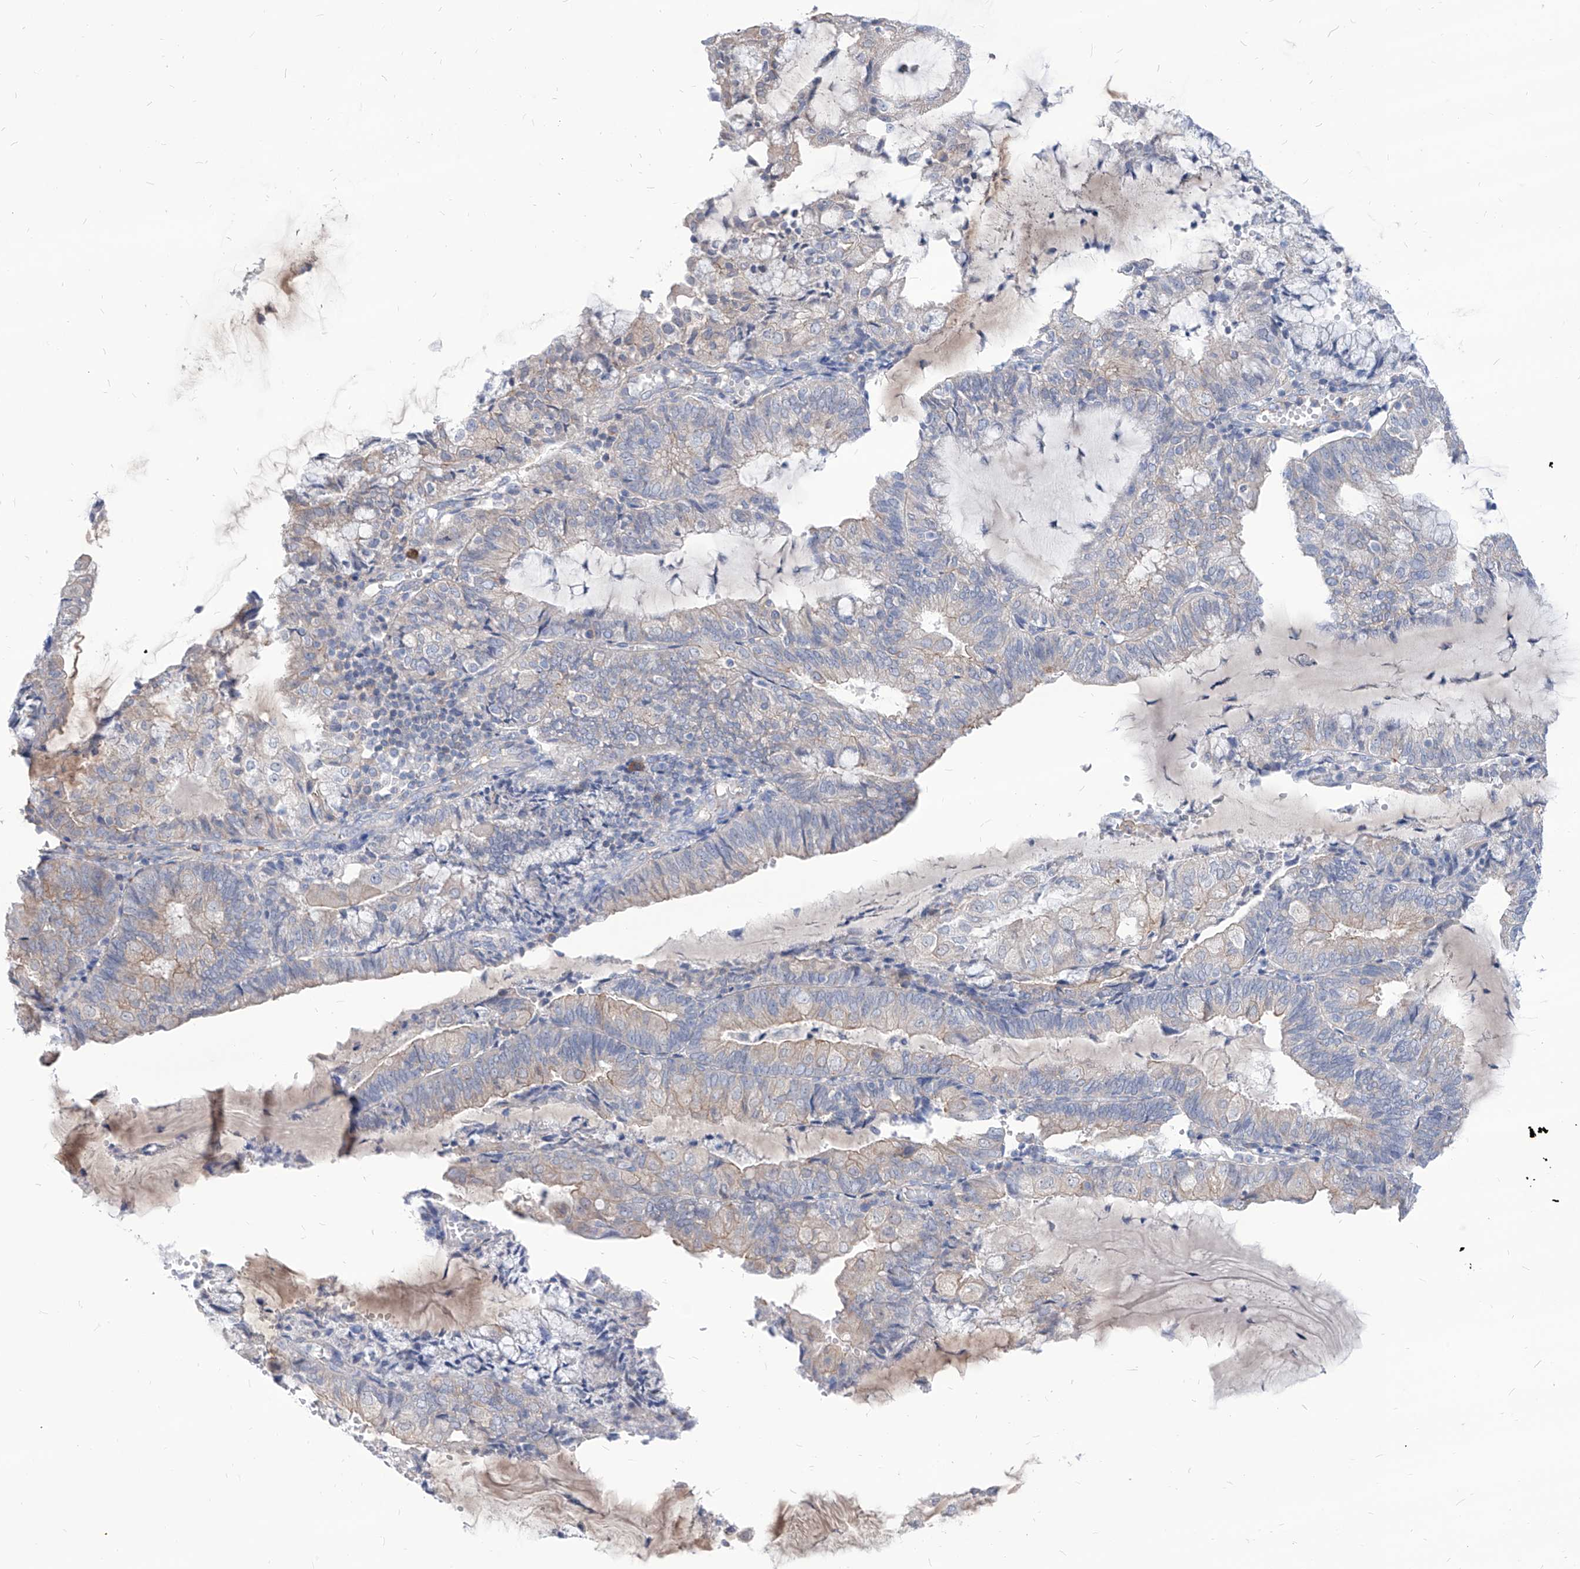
{"staining": {"intensity": "weak", "quantity": "<25%", "location": "cytoplasmic/membranous"}, "tissue": "endometrial cancer", "cell_type": "Tumor cells", "image_type": "cancer", "snomed": [{"axis": "morphology", "description": "Adenocarcinoma, NOS"}, {"axis": "topography", "description": "Endometrium"}], "caption": "Immunohistochemical staining of adenocarcinoma (endometrial) reveals no significant positivity in tumor cells. (Immunohistochemistry, brightfield microscopy, high magnification).", "gene": "AKAP10", "patient": {"sex": "female", "age": 81}}